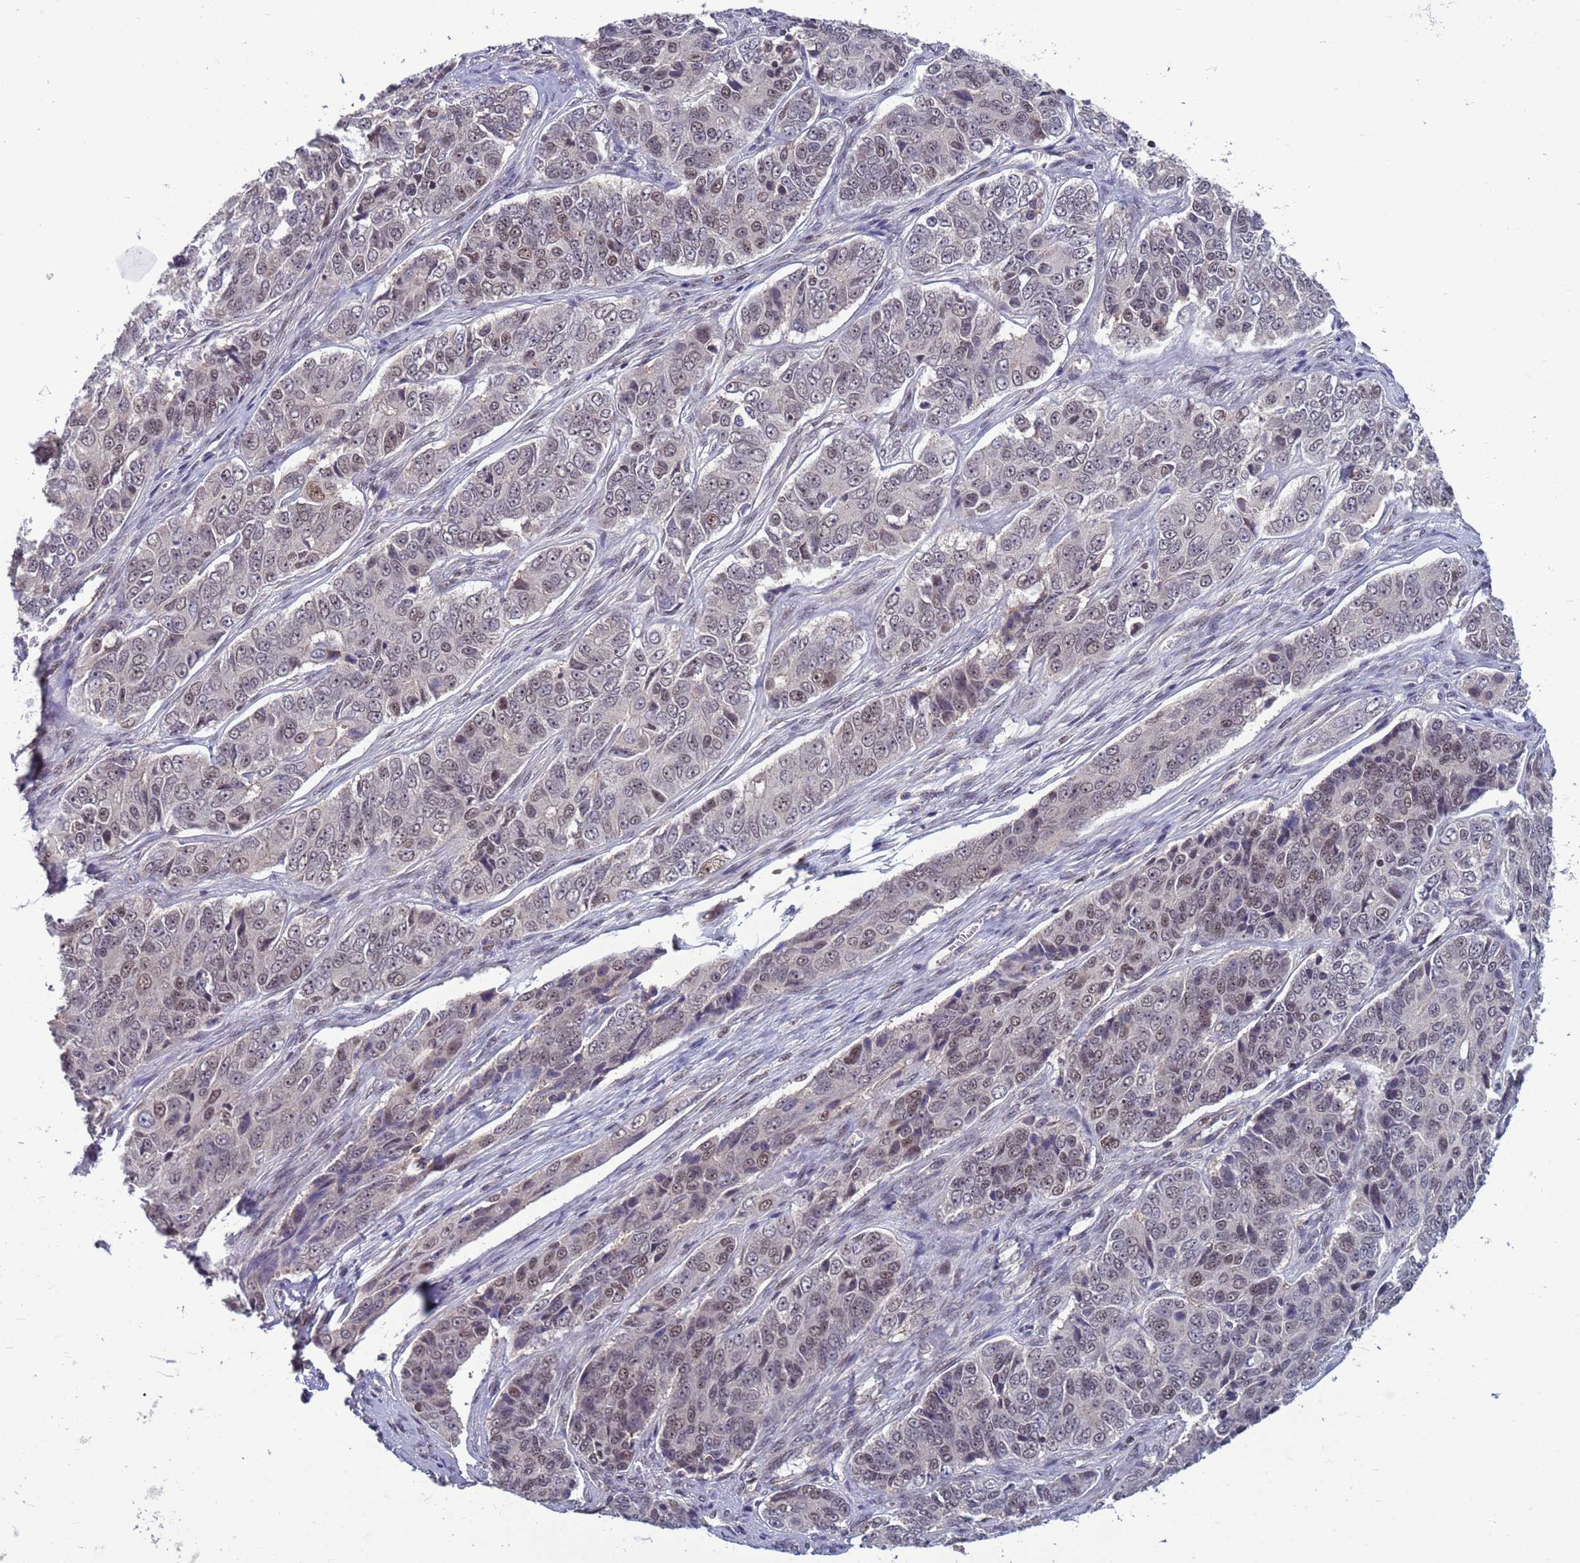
{"staining": {"intensity": "weak", "quantity": "25%-75%", "location": "nuclear"}, "tissue": "ovarian cancer", "cell_type": "Tumor cells", "image_type": "cancer", "snomed": [{"axis": "morphology", "description": "Carcinoma, endometroid"}, {"axis": "topography", "description": "Ovary"}], "caption": "Human ovarian cancer (endometroid carcinoma) stained for a protein (brown) displays weak nuclear positive positivity in about 25%-75% of tumor cells.", "gene": "NSL1", "patient": {"sex": "female", "age": 51}}